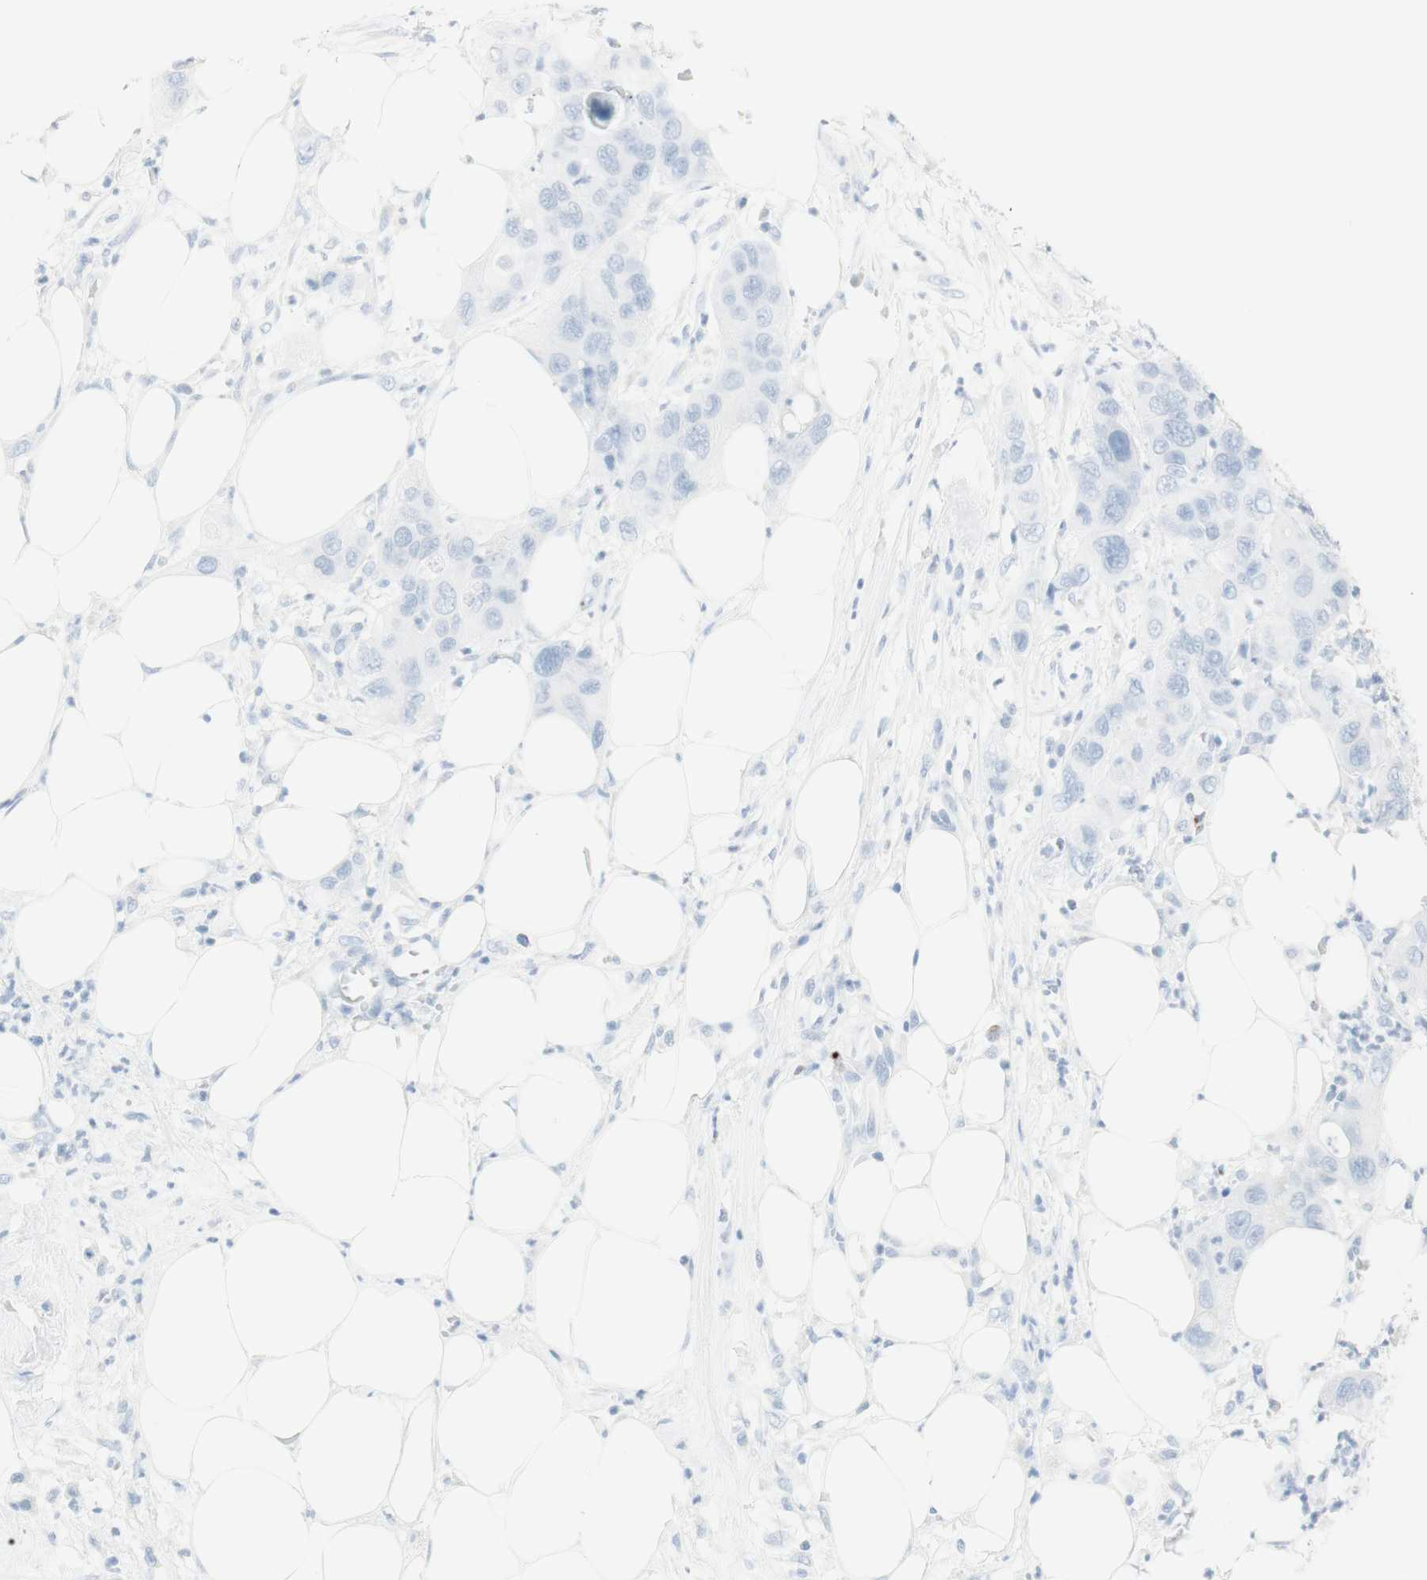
{"staining": {"intensity": "negative", "quantity": "none", "location": "none"}, "tissue": "pancreatic cancer", "cell_type": "Tumor cells", "image_type": "cancer", "snomed": [{"axis": "morphology", "description": "Adenocarcinoma, NOS"}, {"axis": "topography", "description": "Pancreas"}], "caption": "IHC image of human pancreatic cancer (adenocarcinoma) stained for a protein (brown), which demonstrates no expression in tumor cells.", "gene": "NAPSA", "patient": {"sex": "female", "age": 71}}